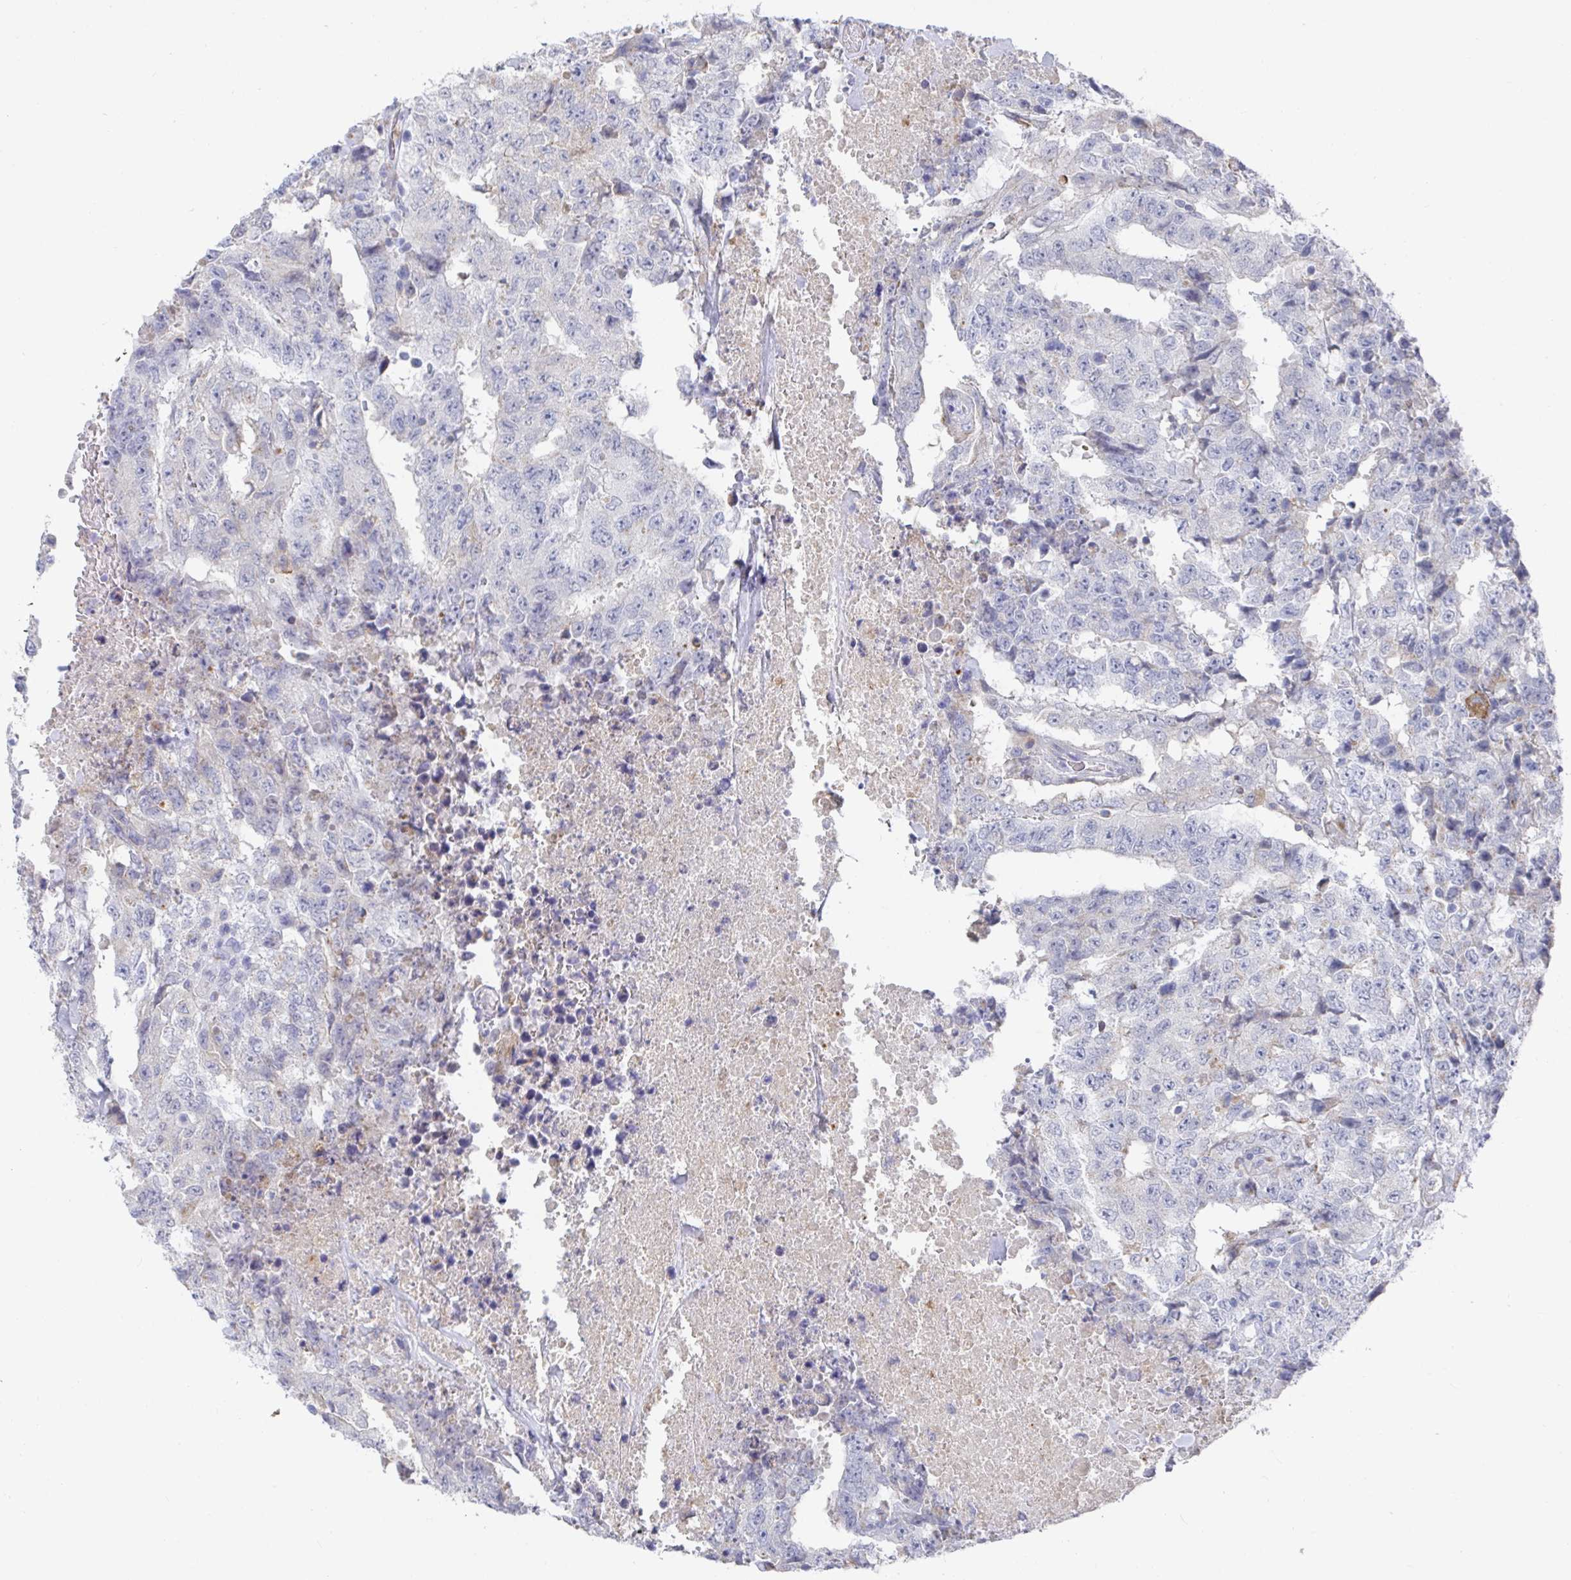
{"staining": {"intensity": "negative", "quantity": "none", "location": "none"}, "tissue": "testis cancer", "cell_type": "Tumor cells", "image_type": "cancer", "snomed": [{"axis": "morphology", "description": "Carcinoma, Embryonal, NOS"}, {"axis": "topography", "description": "Testis"}], "caption": "High power microscopy image of an IHC micrograph of testis cancer, revealing no significant positivity in tumor cells. Brightfield microscopy of immunohistochemistry (IHC) stained with DAB (3,3'-diaminobenzidine) (brown) and hematoxylin (blue), captured at high magnification.", "gene": "TAS2R39", "patient": {"sex": "male", "age": 24}}